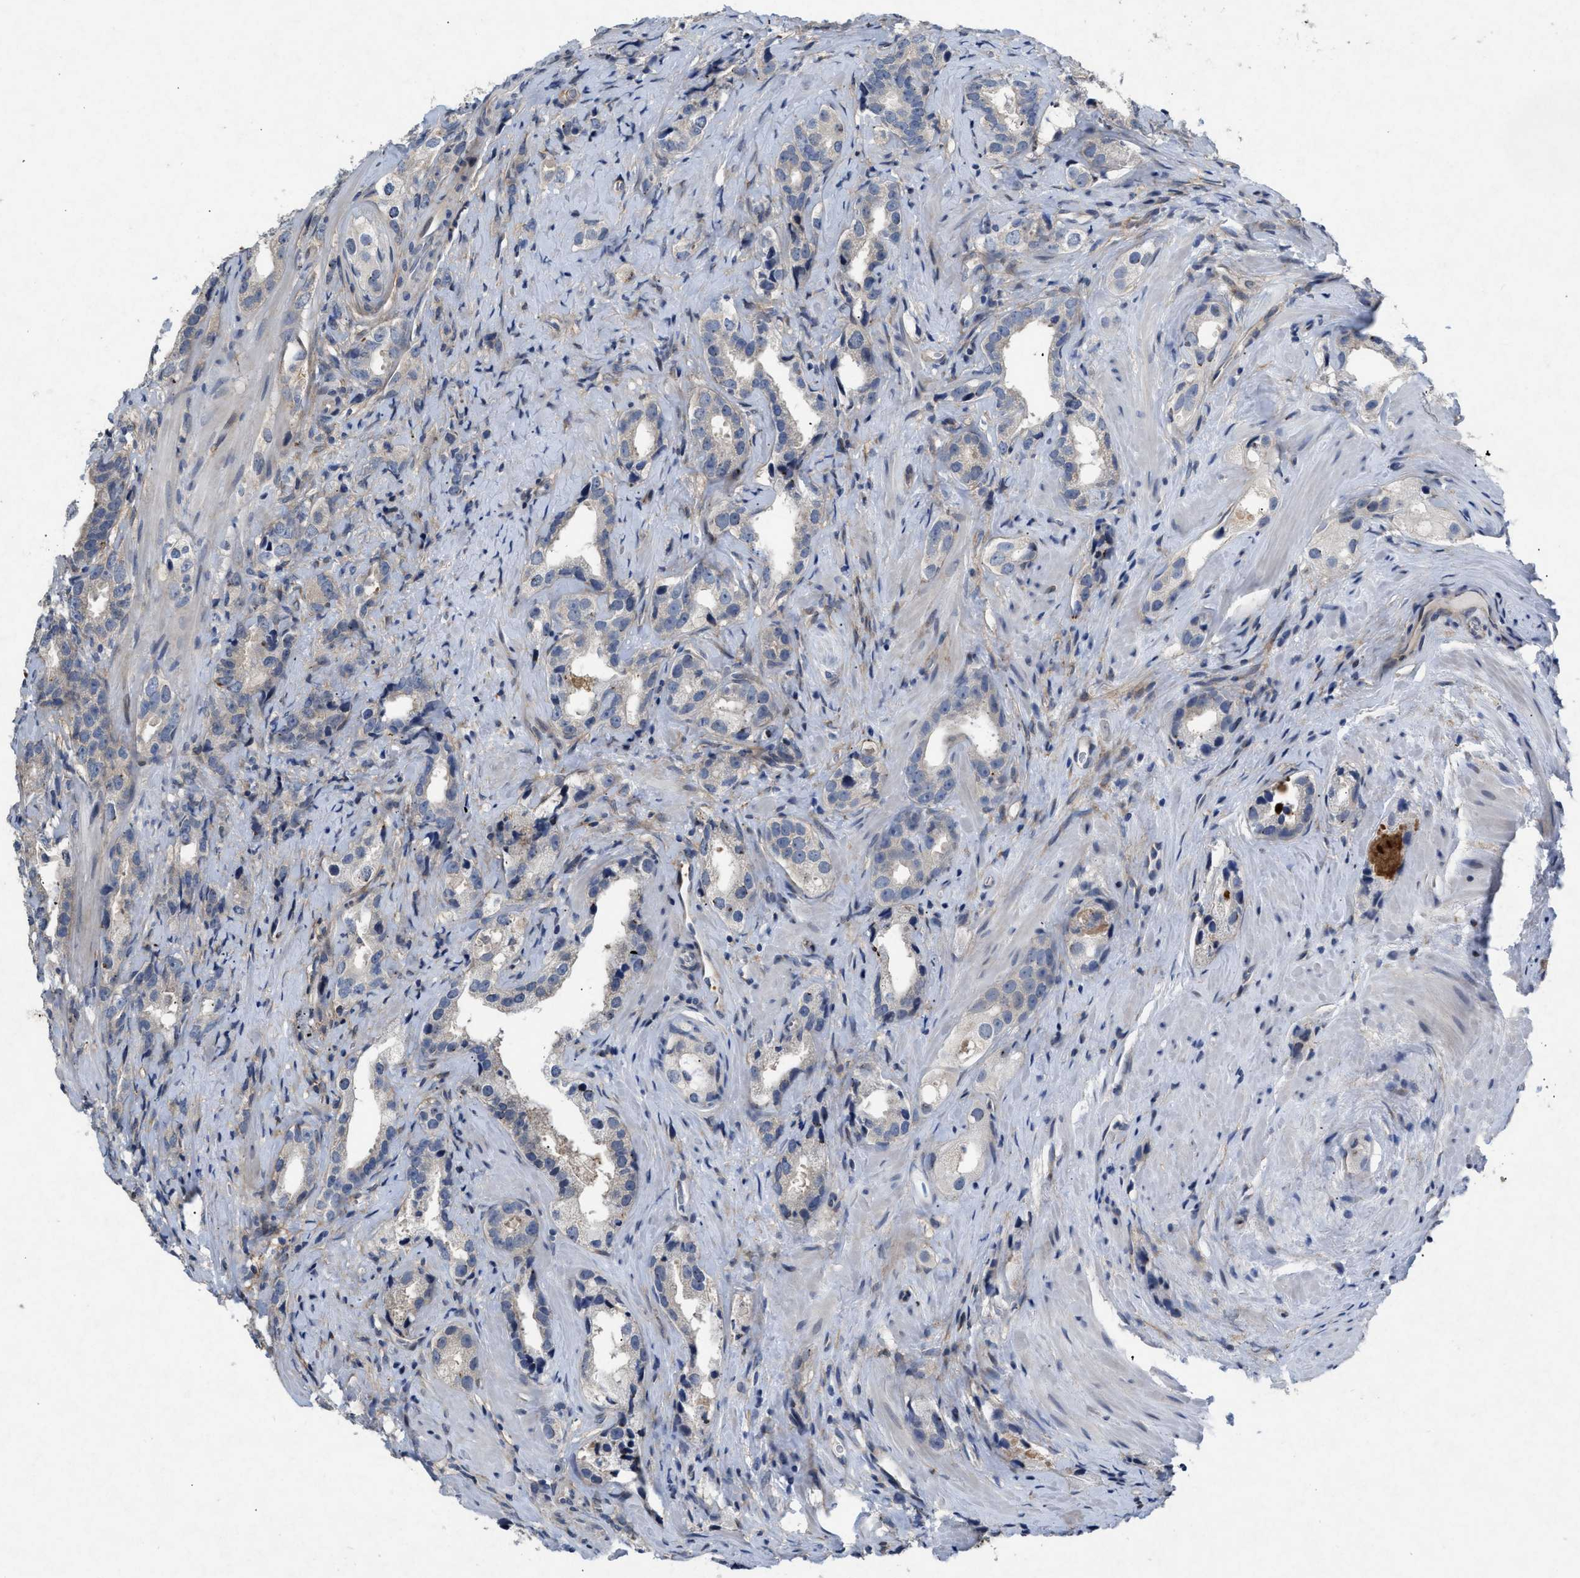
{"staining": {"intensity": "negative", "quantity": "none", "location": "none"}, "tissue": "prostate cancer", "cell_type": "Tumor cells", "image_type": "cancer", "snomed": [{"axis": "morphology", "description": "Adenocarcinoma, High grade"}, {"axis": "topography", "description": "Prostate"}], "caption": "There is no significant expression in tumor cells of prostate adenocarcinoma (high-grade). (DAB immunohistochemistry, high magnification).", "gene": "PDGFRA", "patient": {"sex": "male", "age": 63}}